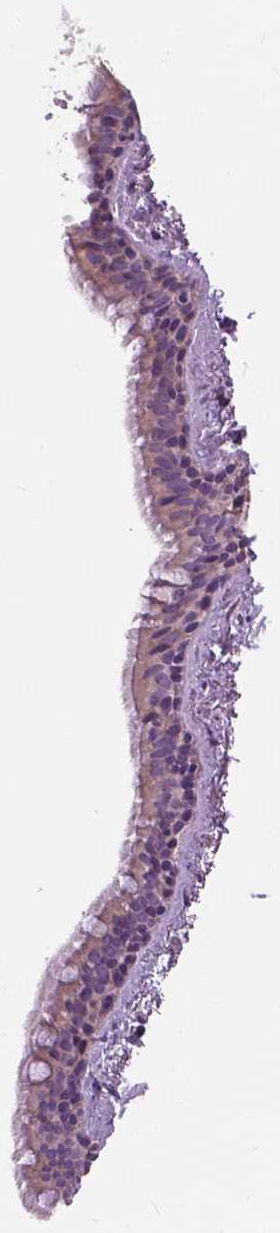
{"staining": {"intensity": "weak", "quantity": "25%-75%", "location": "cytoplasmic/membranous"}, "tissue": "bronchus", "cell_type": "Respiratory epithelial cells", "image_type": "normal", "snomed": [{"axis": "morphology", "description": "Normal tissue, NOS"}, {"axis": "topography", "description": "Bronchus"}], "caption": "This image exhibits immunohistochemistry (IHC) staining of normal bronchus, with low weak cytoplasmic/membranous positivity in about 25%-75% of respiratory epithelial cells.", "gene": "SERPINI1", "patient": {"sex": "female", "age": 61}}